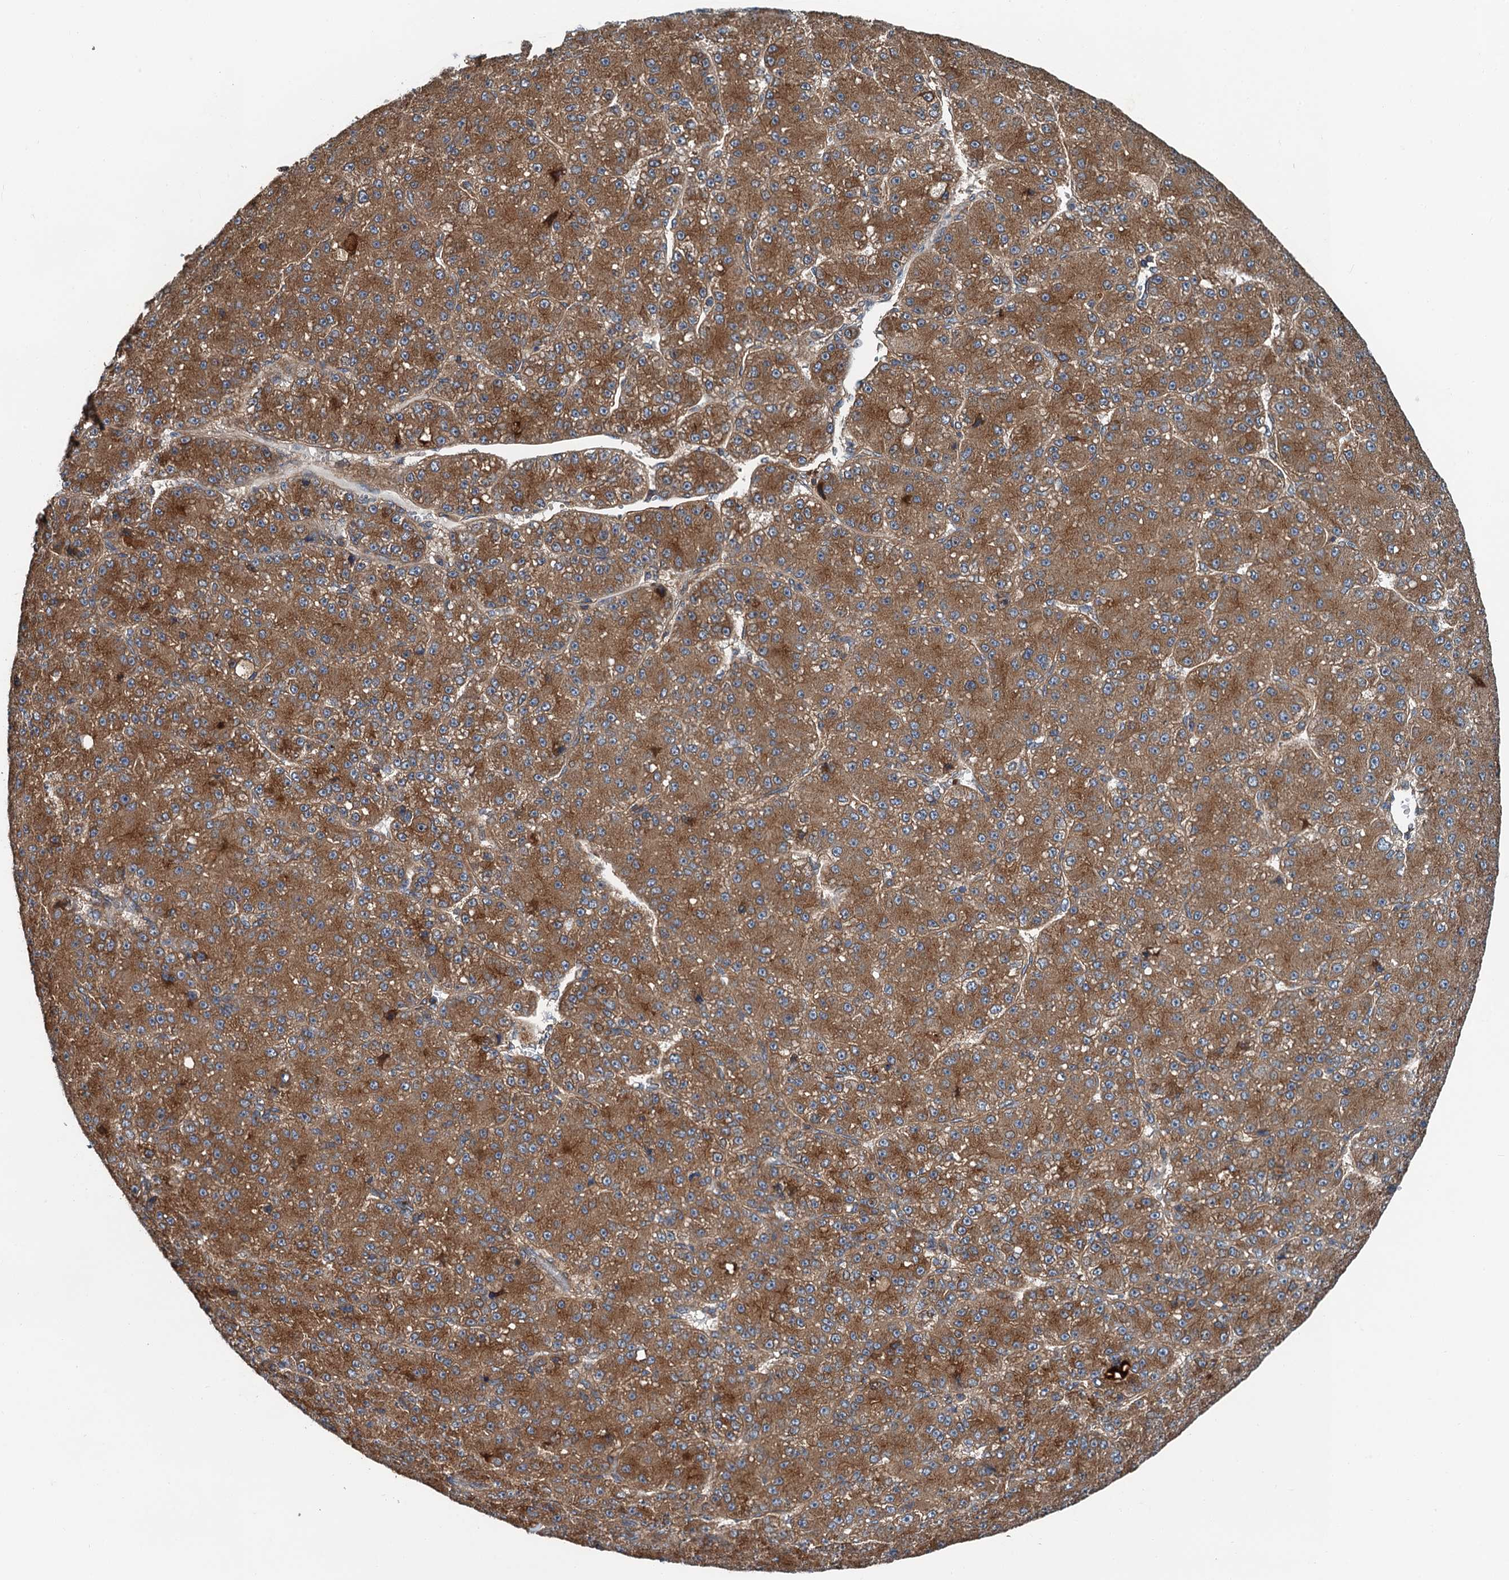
{"staining": {"intensity": "moderate", "quantity": ">75%", "location": "cytoplasmic/membranous"}, "tissue": "liver cancer", "cell_type": "Tumor cells", "image_type": "cancer", "snomed": [{"axis": "morphology", "description": "Carcinoma, Hepatocellular, NOS"}, {"axis": "topography", "description": "Liver"}], "caption": "Tumor cells display medium levels of moderate cytoplasmic/membranous staining in approximately >75% of cells in liver hepatocellular carcinoma.", "gene": "COG3", "patient": {"sex": "male", "age": 67}}